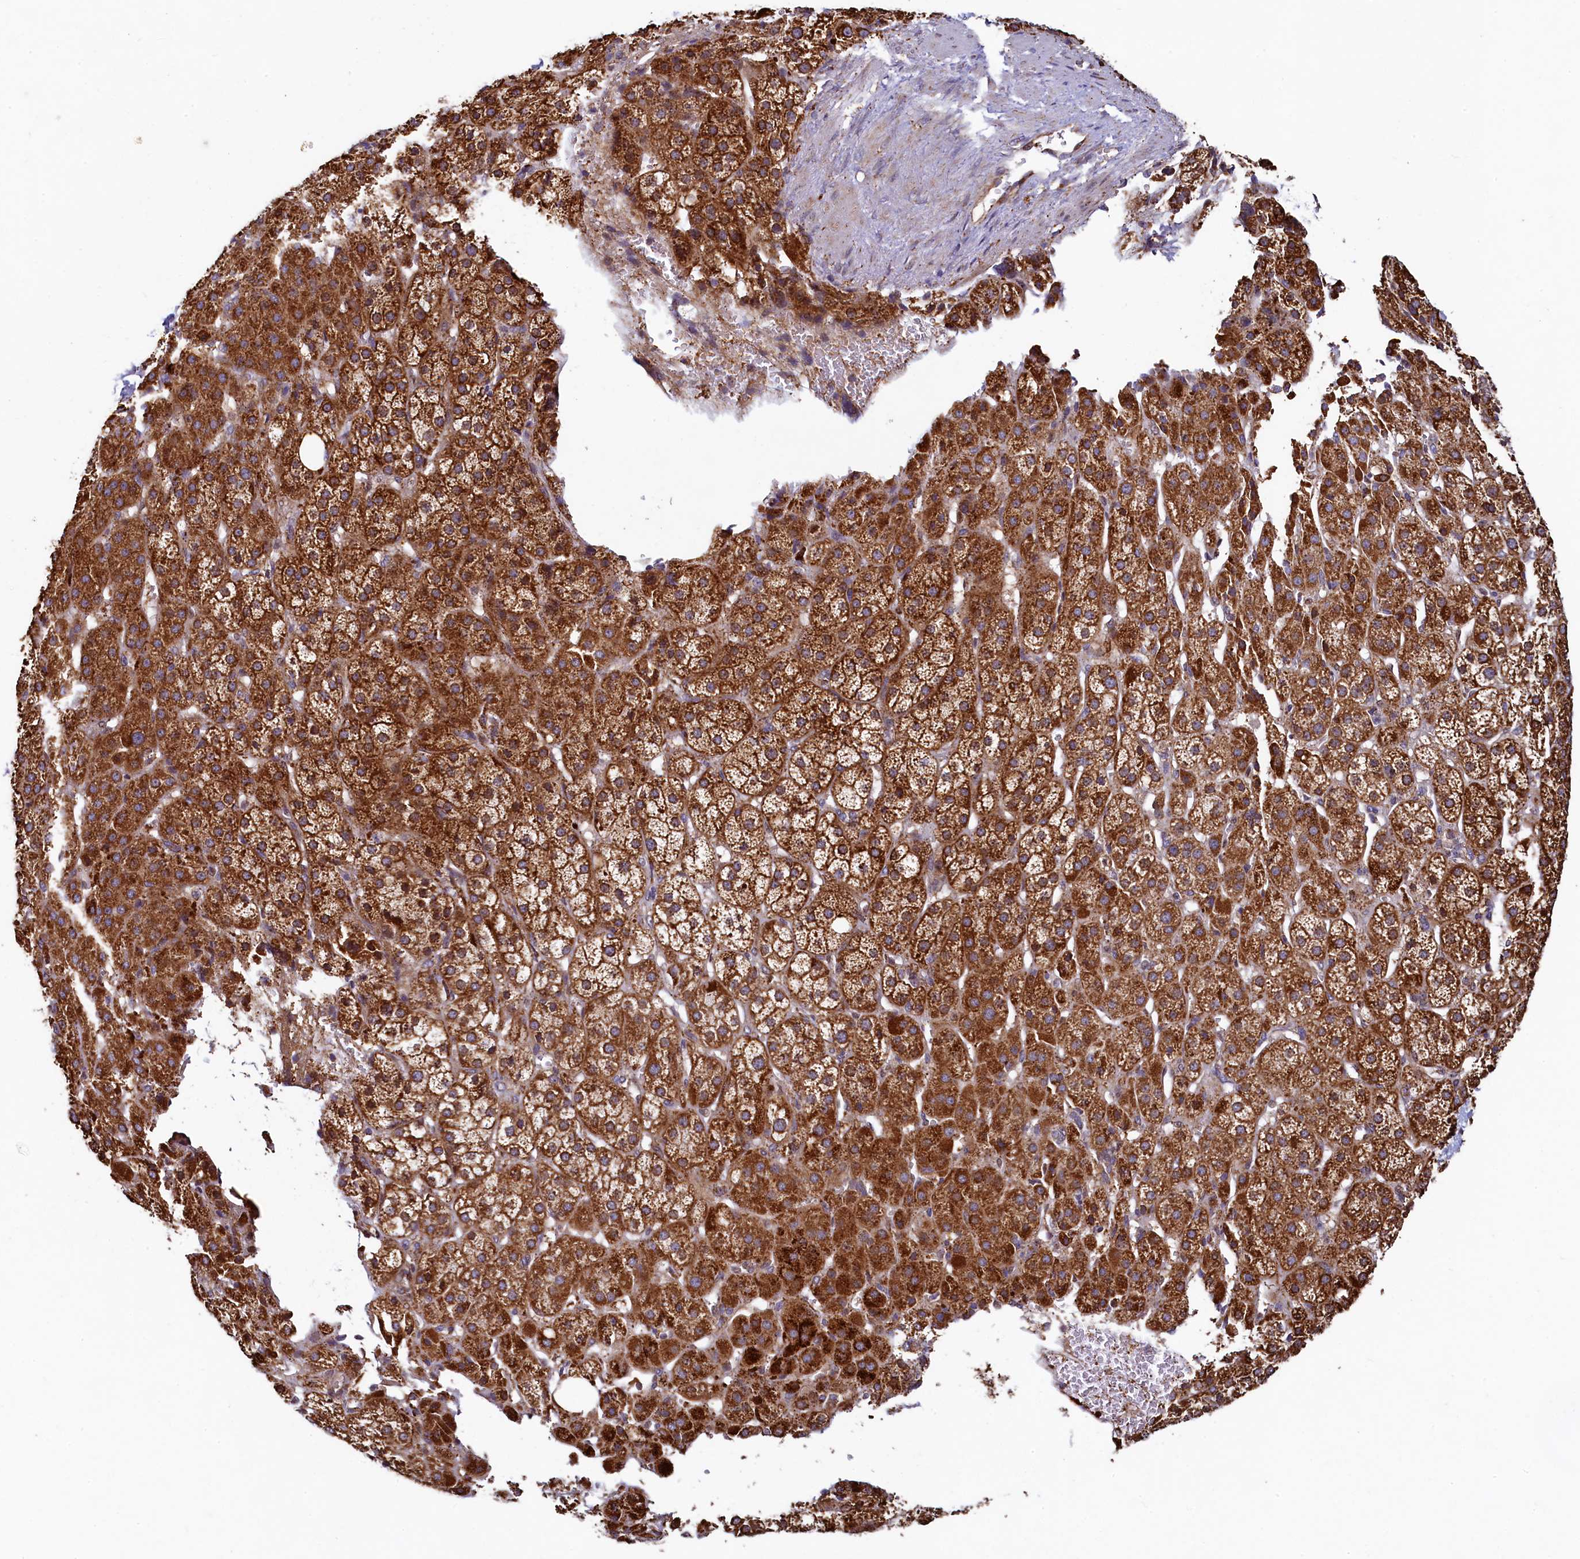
{"staining": {"intensity": "strong", "quantity": ">75%", "location": "cytoplasmic/membranous"}, "tissue": "adrenal gland", "cell_type": "Glandular cells", "image_type": "normal", "snomed": [{"axis": "morphology", "description": "Normal tissue, NOS"}, {"axis": "topography", "description": "Adrenal gland"}], "caption": "Approximately >75% of glandular cells in benign adrenal gland show strong cytoplasmic/membranous protein expression as visualized by brown immunohistochemical staining.", "gene": "ZNF577", "patient": {"sex": "female", "age": 57}}